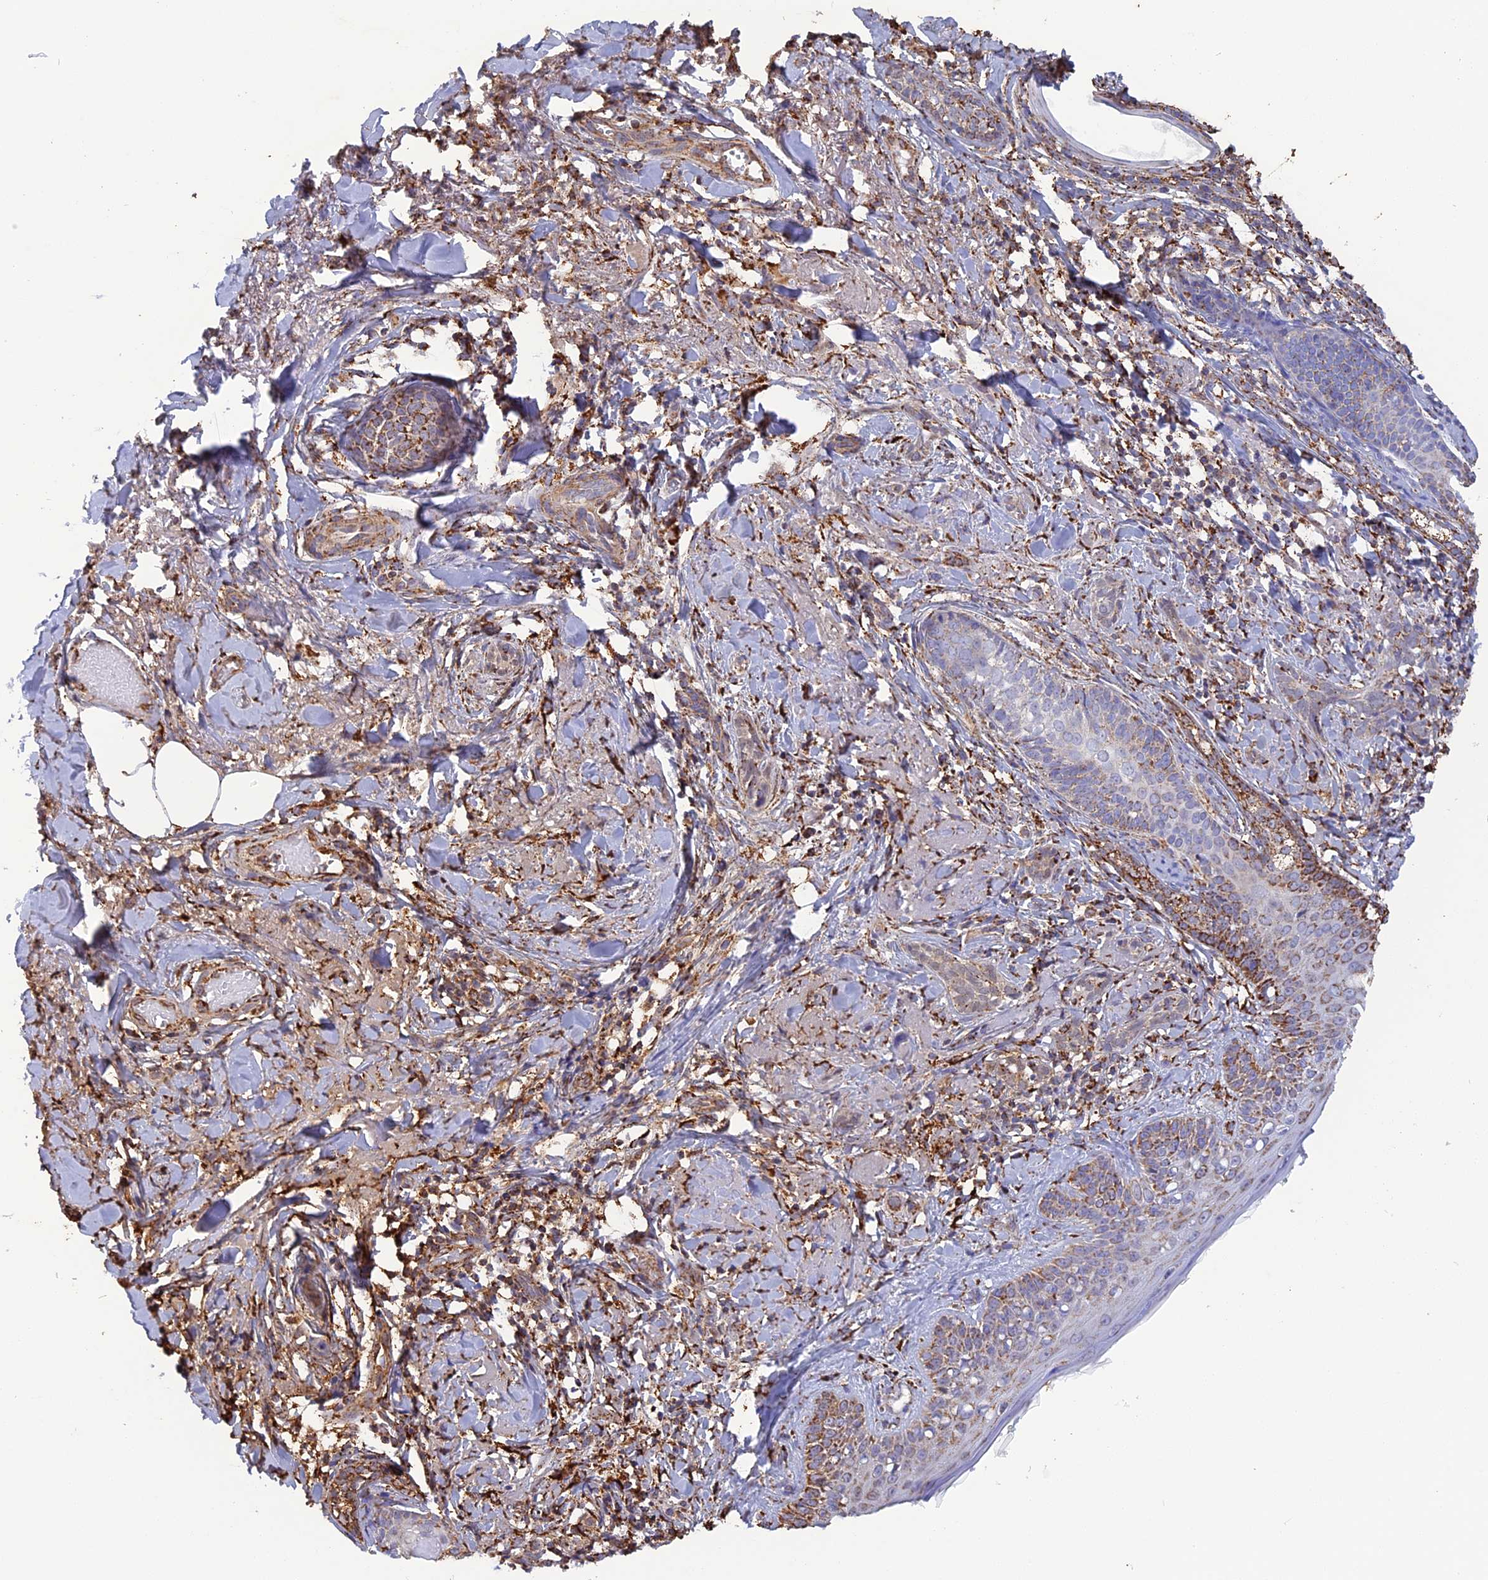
{"staining": {"intensity": "weak", "quantity": "<25%", "location": "cytoplasmic/membranous"}, "tissue": "skin cancer", "cell_type": "Tumor cells", "image_type": "cancer", "snomed": [{"axis": "morphology", "description": "Basal cell carcinoma"}, {"axis": "topography", "description": "Skin"}], "caption": "Protein analysis of skin cancer (basal cell carcinoma) reveals no significant staining in tumor cells. (Immunohistochemistry, brightfield microscopy, high magnification).", "gene": "KCNG1", "patient": {"sex": "female", "age": 76}}